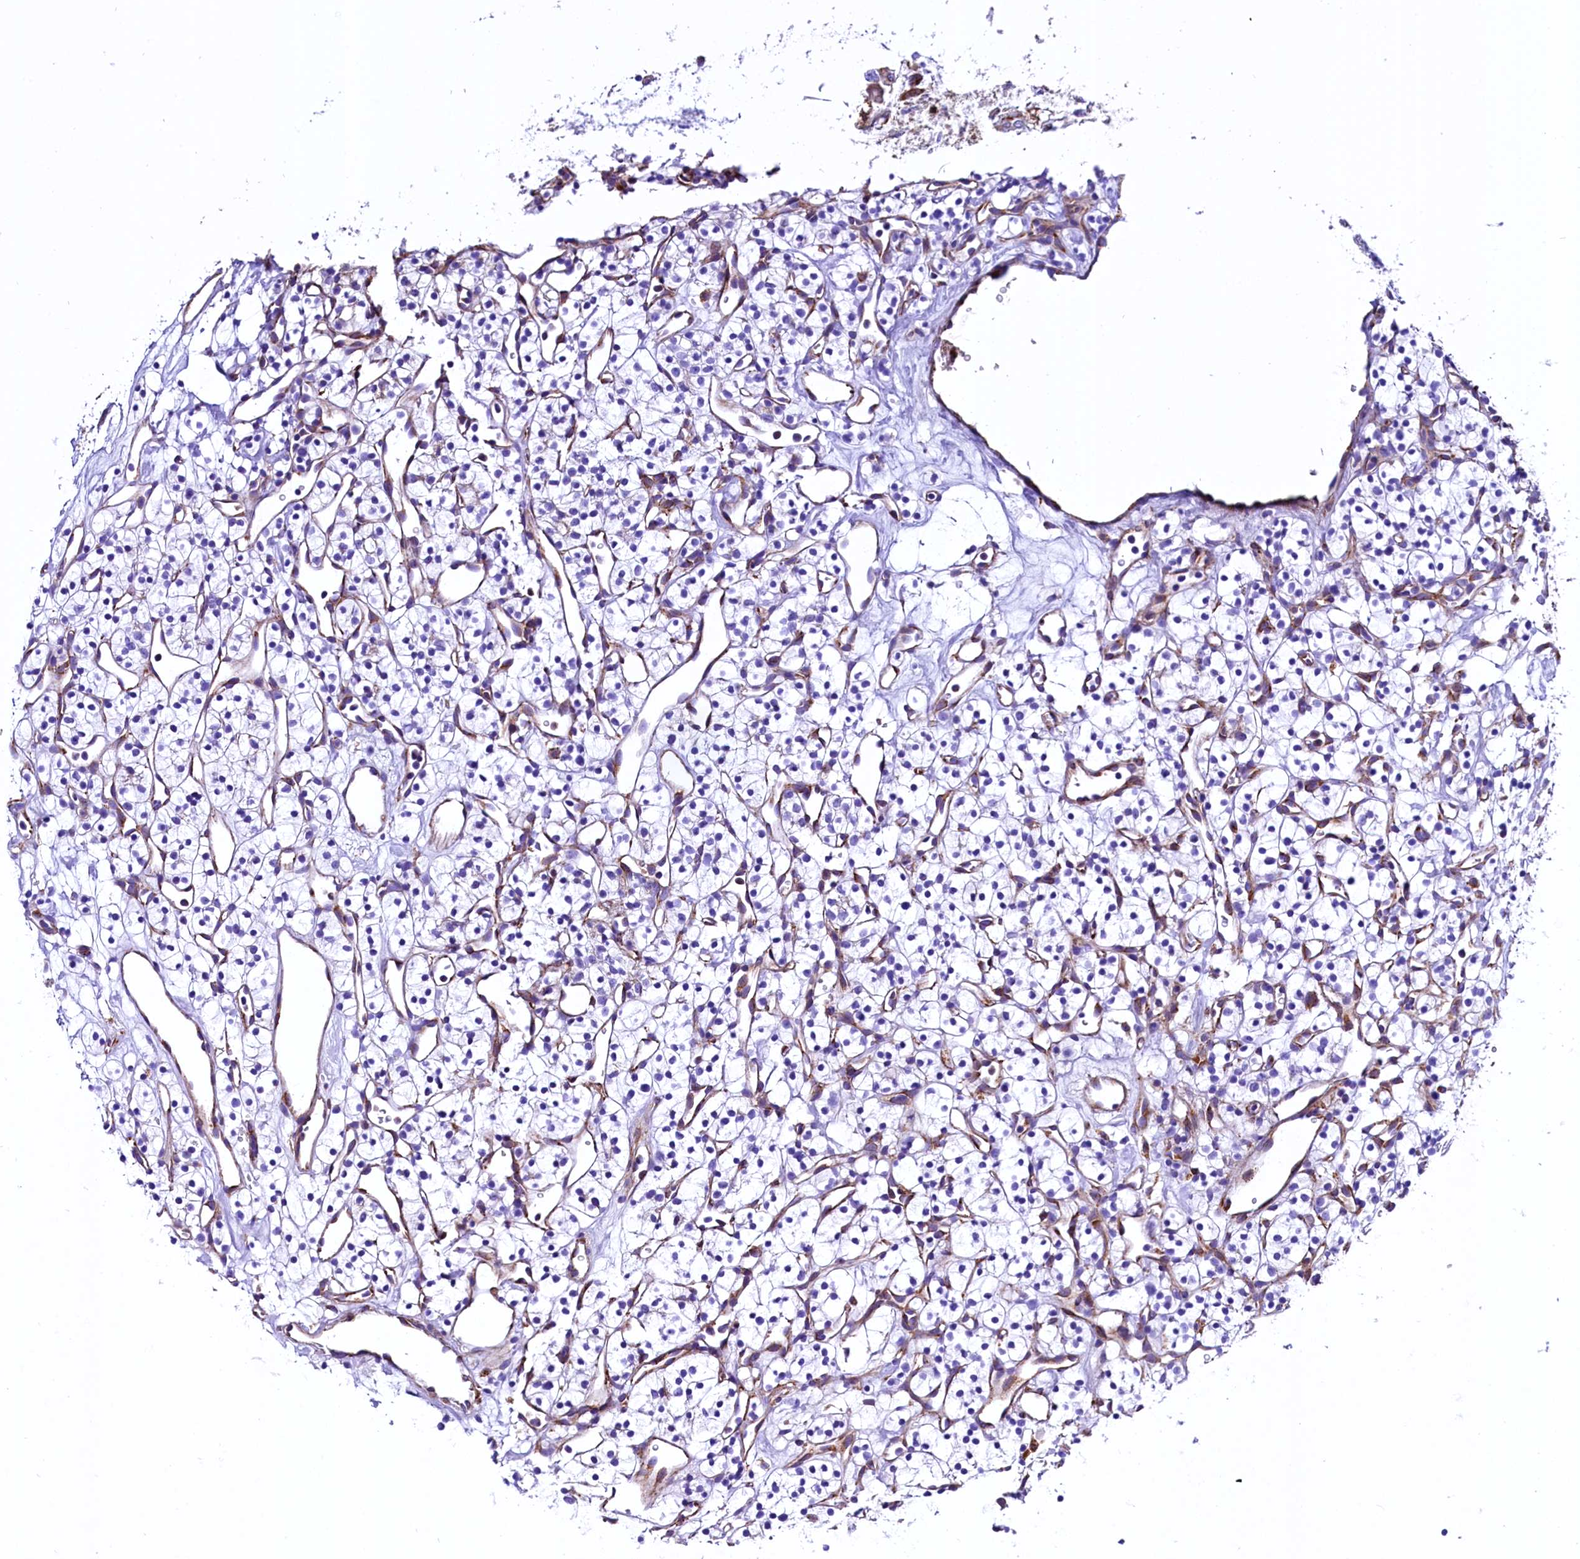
{"staining": {"intensity": "negative", "quantity": "none", "location": "none"}, "tissue": "renal cancer", "cell_type": "Tumor cells", "image_type": "cancer", "snomed": [{"axis": "morphology", "description": "Adenocarcinoma, NOS"}, {"axis": "topography", "description": "Kidney"}], "caption": "A high-resolution micrograph shows IHC staining of renal adenocarcinoma, which displays no significant positivity in tumor cells.", "gene": "CMTR2", "patient": {"sex": "female", "age": 57}}